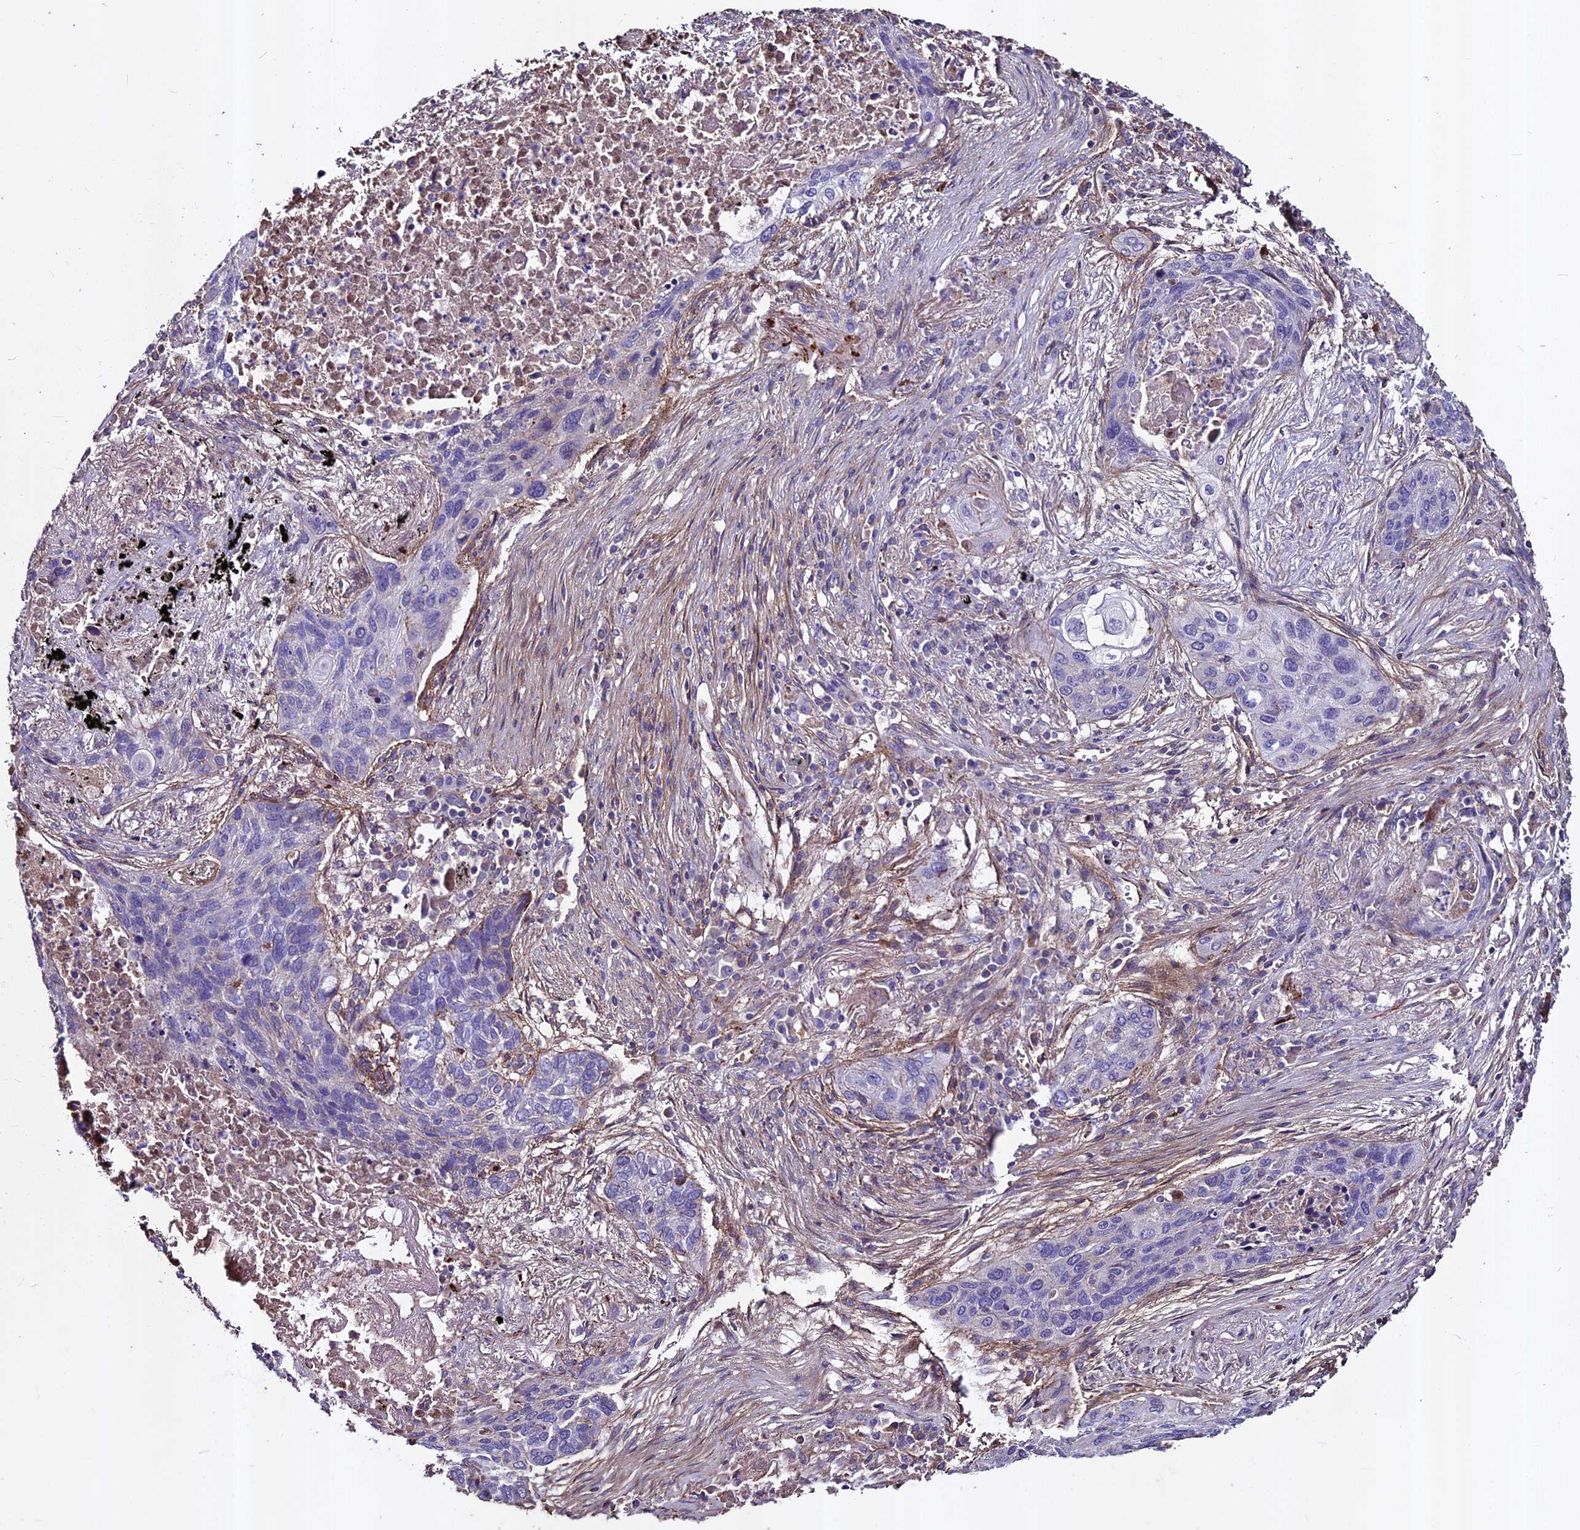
{"staining": {"intensity": "negative", "quantity": "none", "location": "none"}, "tissue": "lung cancer", "cell_type": "Tumor cells", "image_type": "cancer", "snomed": [{"axis": "morphology", "description": "Squamous cell carcinoma, NOS"}, {"axis": "topography", "description": "Lung"}], "caption": "Tumor cells are negative for protein expression in human squamous cell carcinoma (lung). (DAB (3,3'-diaminobenzidine) IHC visualized using brightfield microscopy, high magnification).", "gene": "EVA1B", "patient": {"sex": "female", "age": 63}}